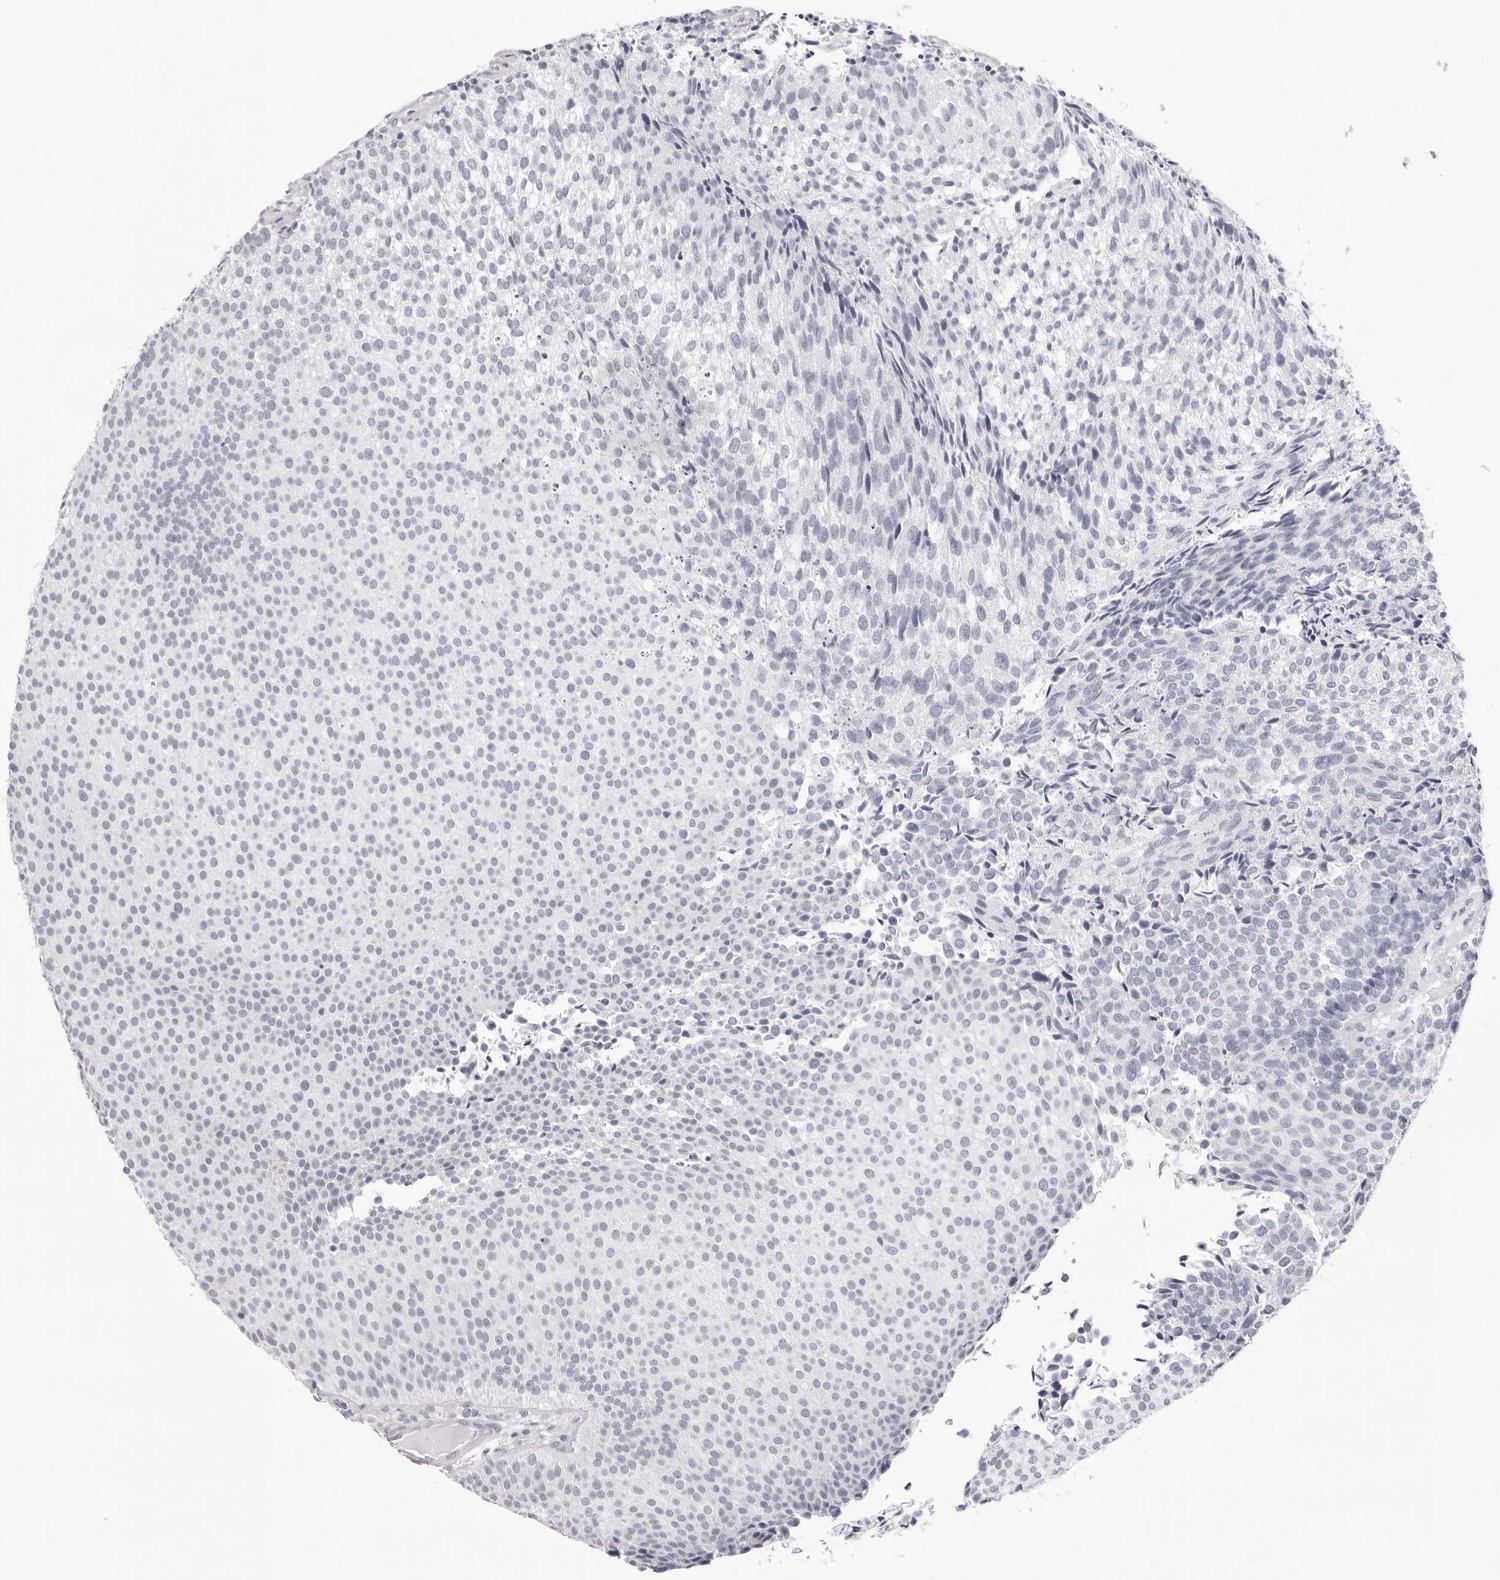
{"staining": {"intensity": "negative", "quantity": "none", "location": "none"}, "tissue": "urothelial cancer", "cell_type": "Tumor cells", "image_type": "cancer", "snomed": [{"axis": "morphology", "description": "Urothelial carcinoma, Low grade"}, {"axis": "topography", "description": "Urinary bladder"}], "caption": "Urothelial cancer stained for a protein using immunohistochemistry reveals no positivity tumor cells.", "gene": "INSL3", "patient": {"sex": "male", "age": 86}}